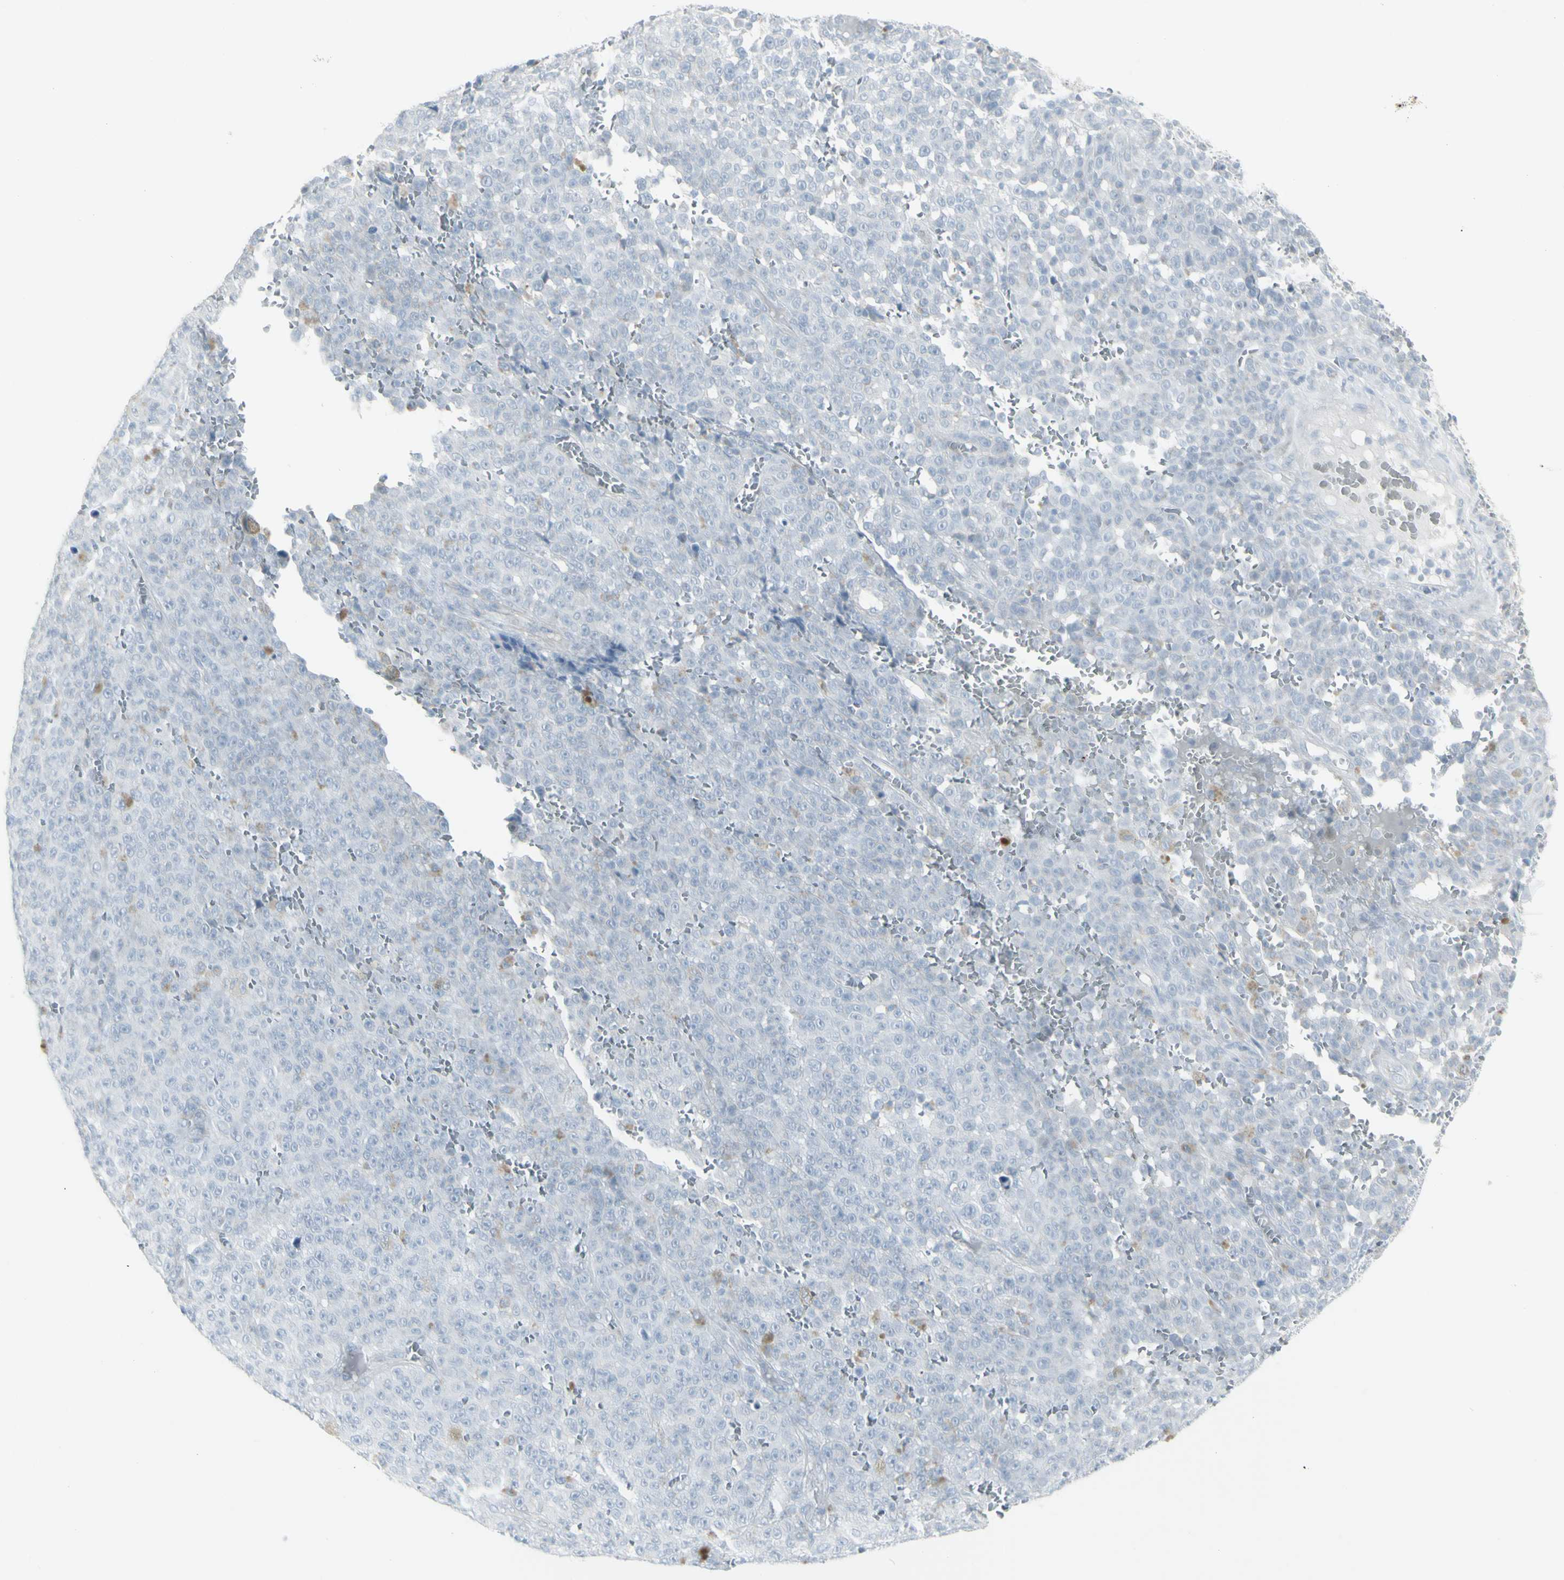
{"staining": {"intensity": "negative", "quantity": "none", "location": "none"}, "tissue": "melanoma", "cell_type": "Tumor cells", "image_type": "cancer", "snomed": [{"axis": "morphology", "description": "Malignant melanoma, NOS"}, {"axis": "topography", "description": "Skin"}], "caption": "IHC image of neoplastic tissue: human malignant melanoma stained with DAB (3,3'-diaminobenzidine) displays no significant protein staining in tumor cells. (DAB (3,3'-diaminobenzidine) immunohistochemistry, high magnification).", "gene": "YBX2", "patient": {"sex": "female", "age": 82}}